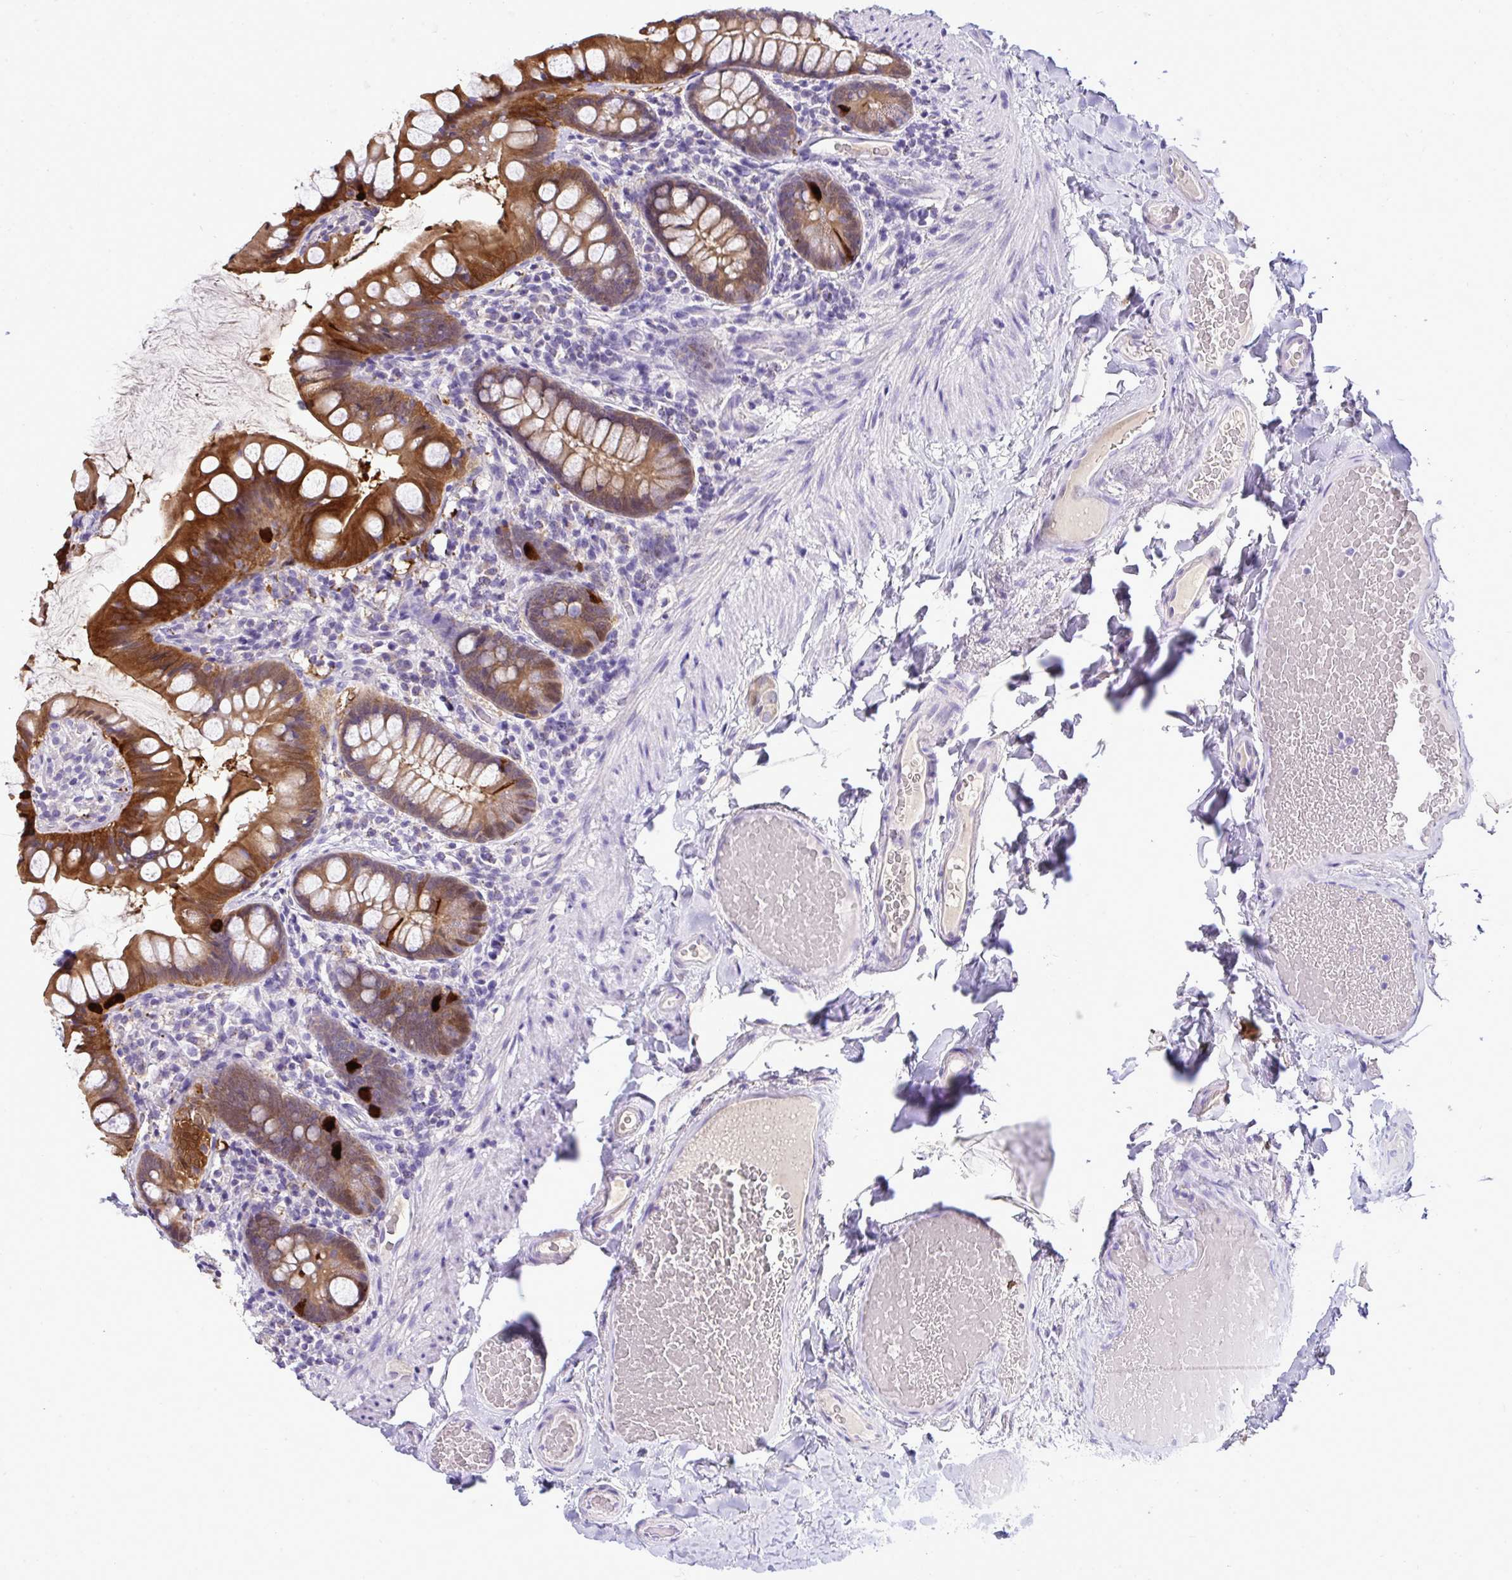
{"staining": {"intensity": "strong", "quantity": ">75%", "location": "cytoplasmic/membranous"}, "tissue": "small intestine", "cell_type": "Glandular cells", "image_type": "normal", "snomed": [{"axis": "morphology", "description": "Normal tissue, NOS"}, {"axis": "topography", "description": "Small intestine"}], "caption": "Glandular cells display high levels of strong cytoplasmic/membranous expression in about >75% of cells in benign small intestine. (brown staining indicates protein expression, while blue staining denotes nuclei).", "gene": "ST8SIA2", "patient": {"sex": "male", "age": 70}}